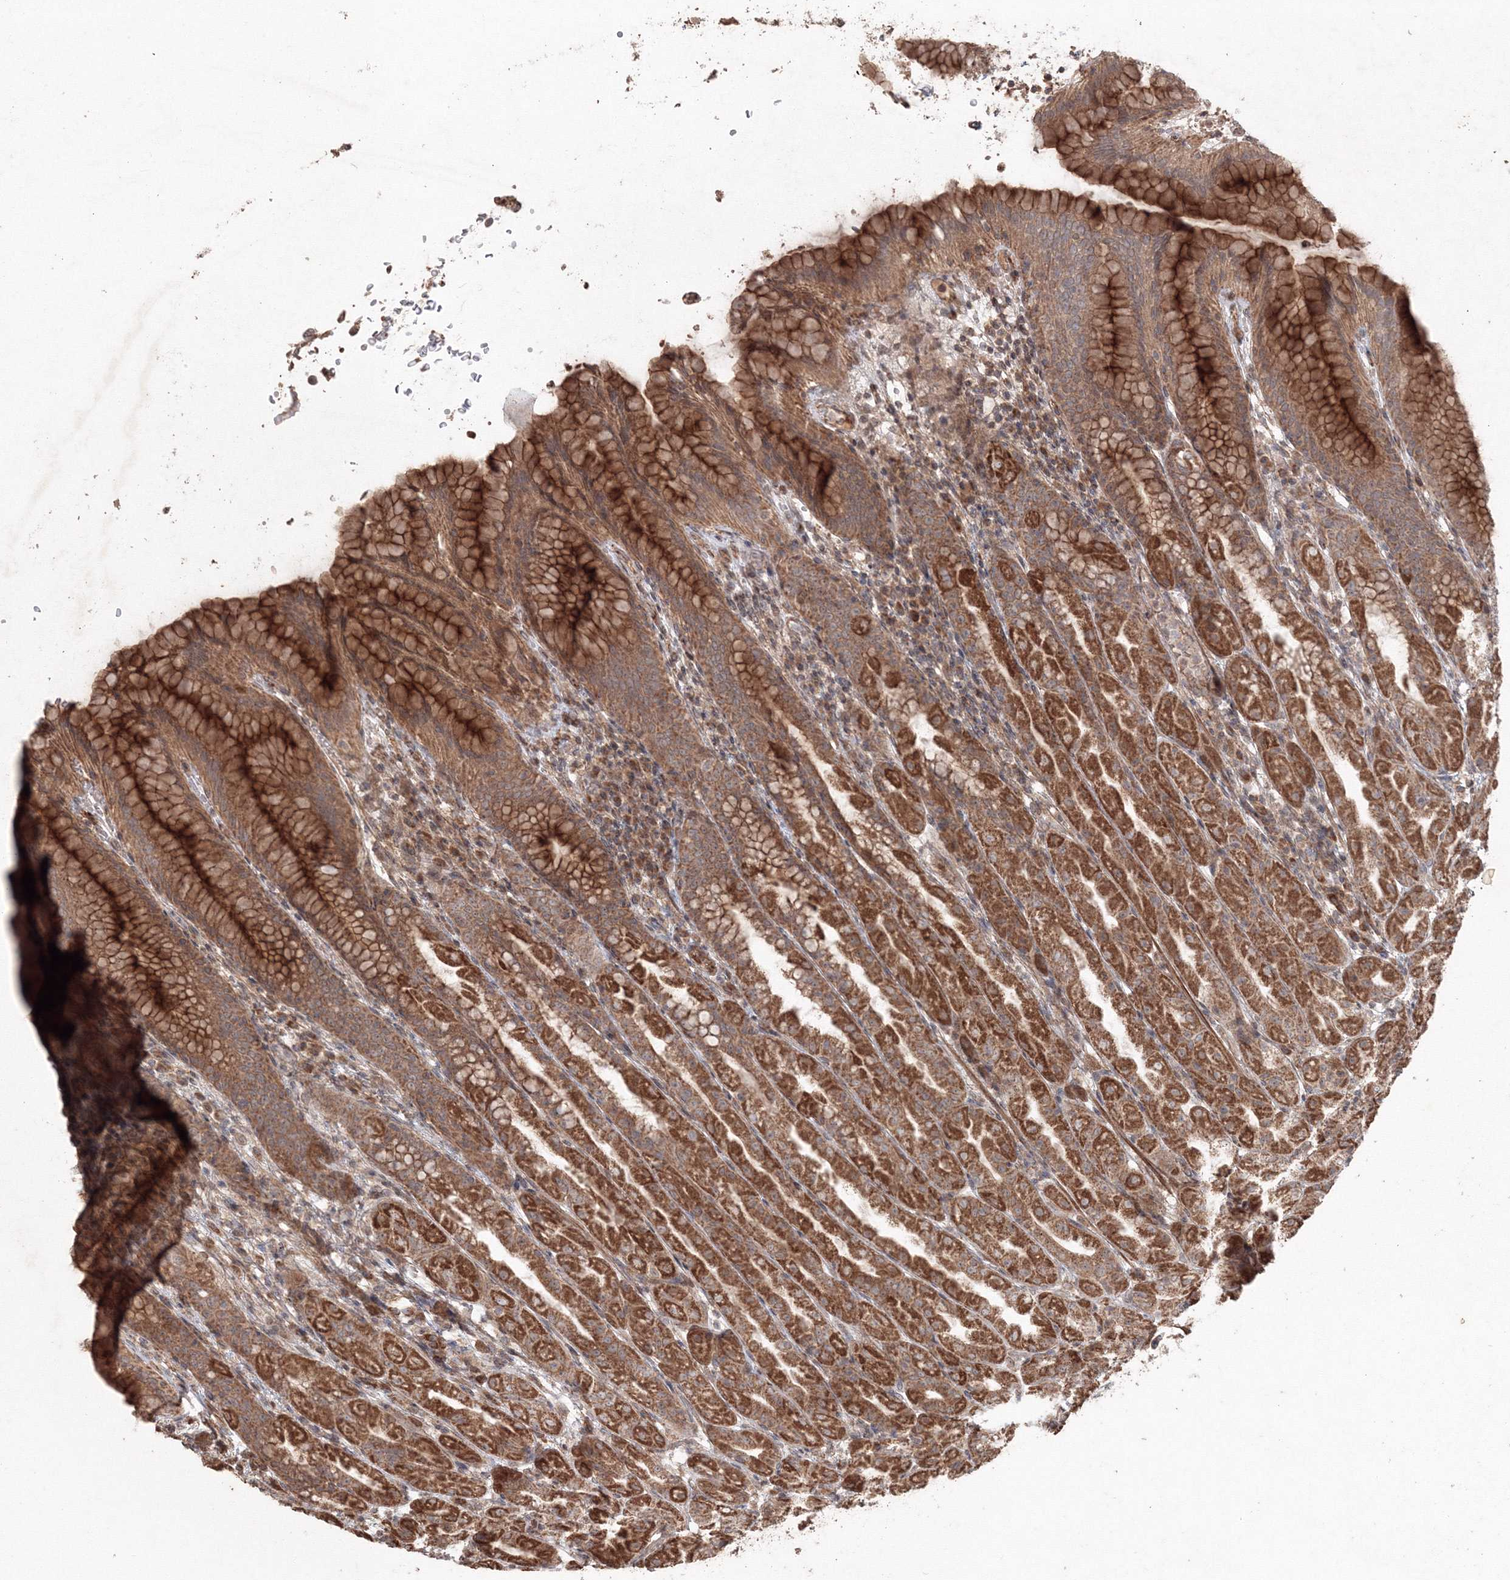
{"staining": {"intensity": "strong", "quantity": ">75%", "location": "cytoplasmic/membranous"}, "tissue": "stomach", "cell_type": "Glandular cells", "image_type": "normal", "snomed": [{"axis": "morphology", "description": "Normal tissue, NOS"}, {"axis": "topography", "description": "Stomach"}], "caption": "This image shows IHC staining of benign human stomach, with high strong cytoplasmic/membranous expression in about >75% of glandular cells.", "gene": "ANAPC16", "patient": {"sex": "female", "age": 79}}